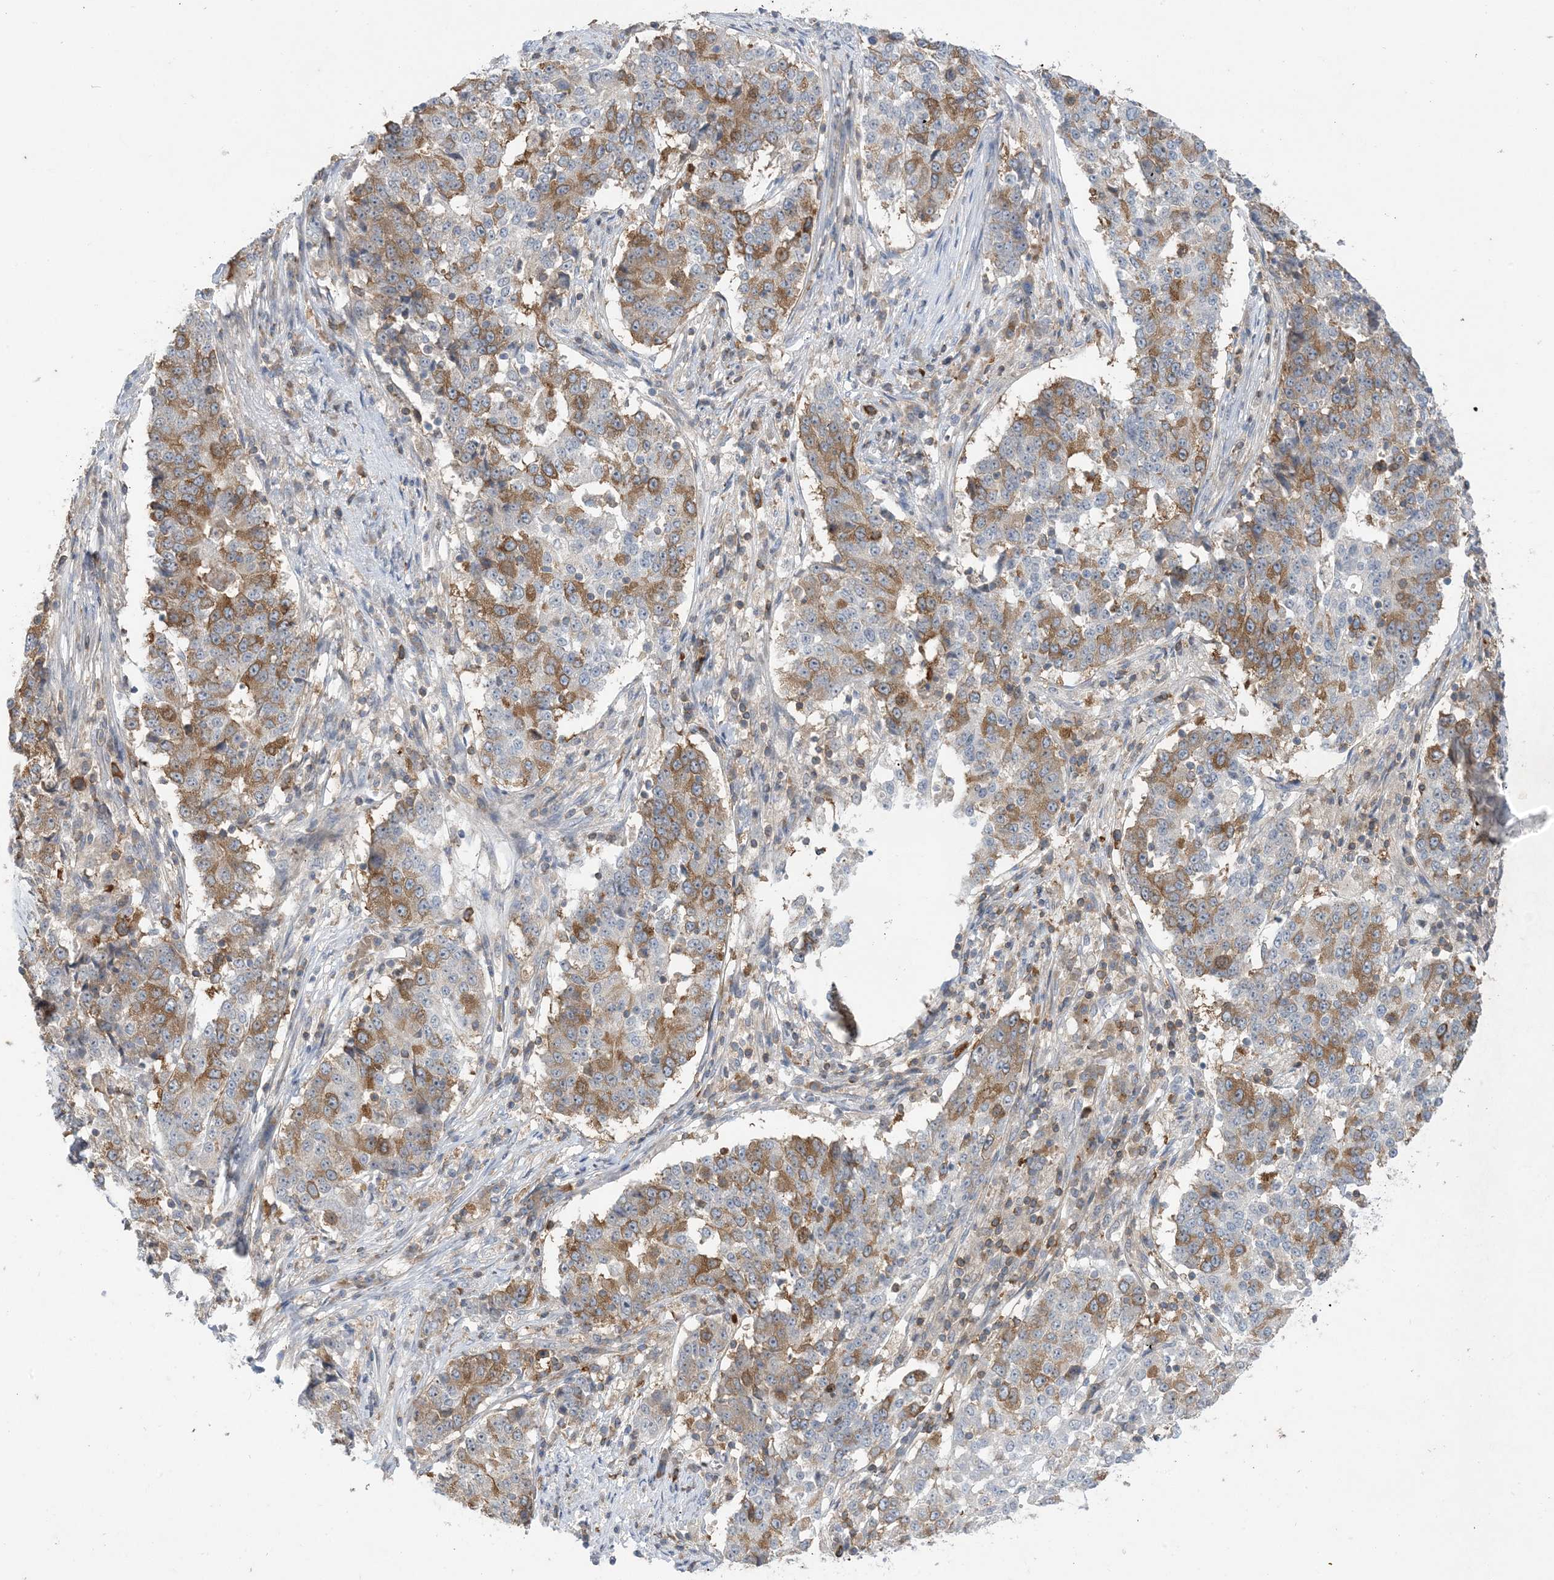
{"staining": {"intensity": "moderate", "quantity": "25%-75%", "location": "cytoplasmic/membranous"}, "tissue": "stomach cancer", "cell_type": "Tumor cells", "image_type": "cancer", "snomed": [{"axis": "morphology", "description": "Adenocarcinoma, NOS"}, {"axis": "topography", "description": "Stomach"}], "caption": "Tumor cells reveal moderate cytoplasmic/membranous positivity in about 25%-75% of cells in adenocarcinoma (stomach).", "gene": "AOC1", "patient": {"sex": "male", "age": 59}}